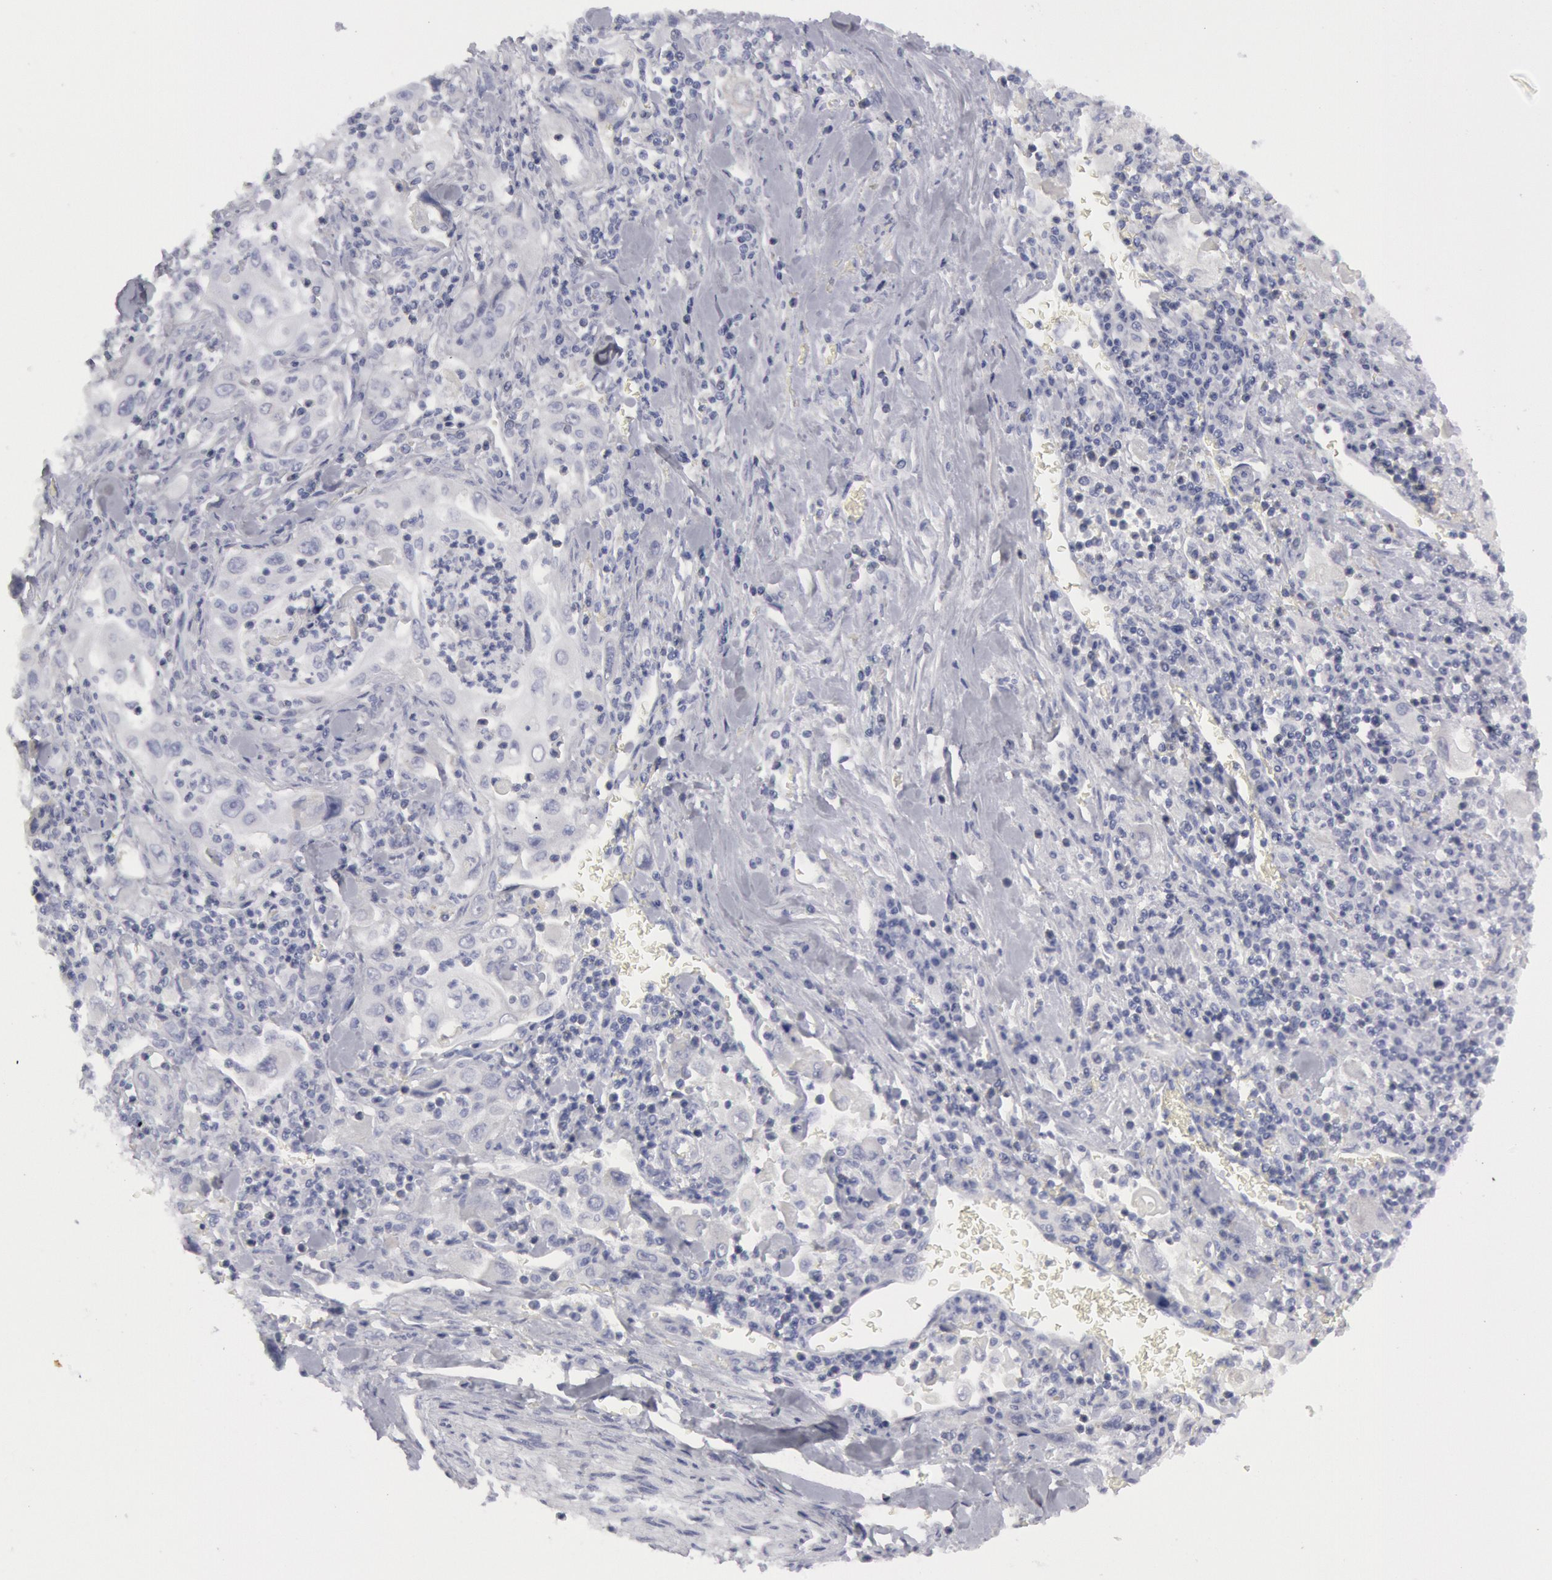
{"staining": {"intensity": "negative", "quantity": "none", "location": "none"}, "tissue": "pancreatic cancer", "cell_type": "Tumor cells", "image_type": "cancer", "snomed": [{"axis": "morphology", "description": "Adenocarcinoma, NOS"}, {"axis": "topography", "description": "Pancreas"}], "caption": "IHC of human adenocarcinoma (pancreatic) exhibits no staining in tumor cells.", "gene": "FHL1", "patient": {"sex": "male", "age": 70}}